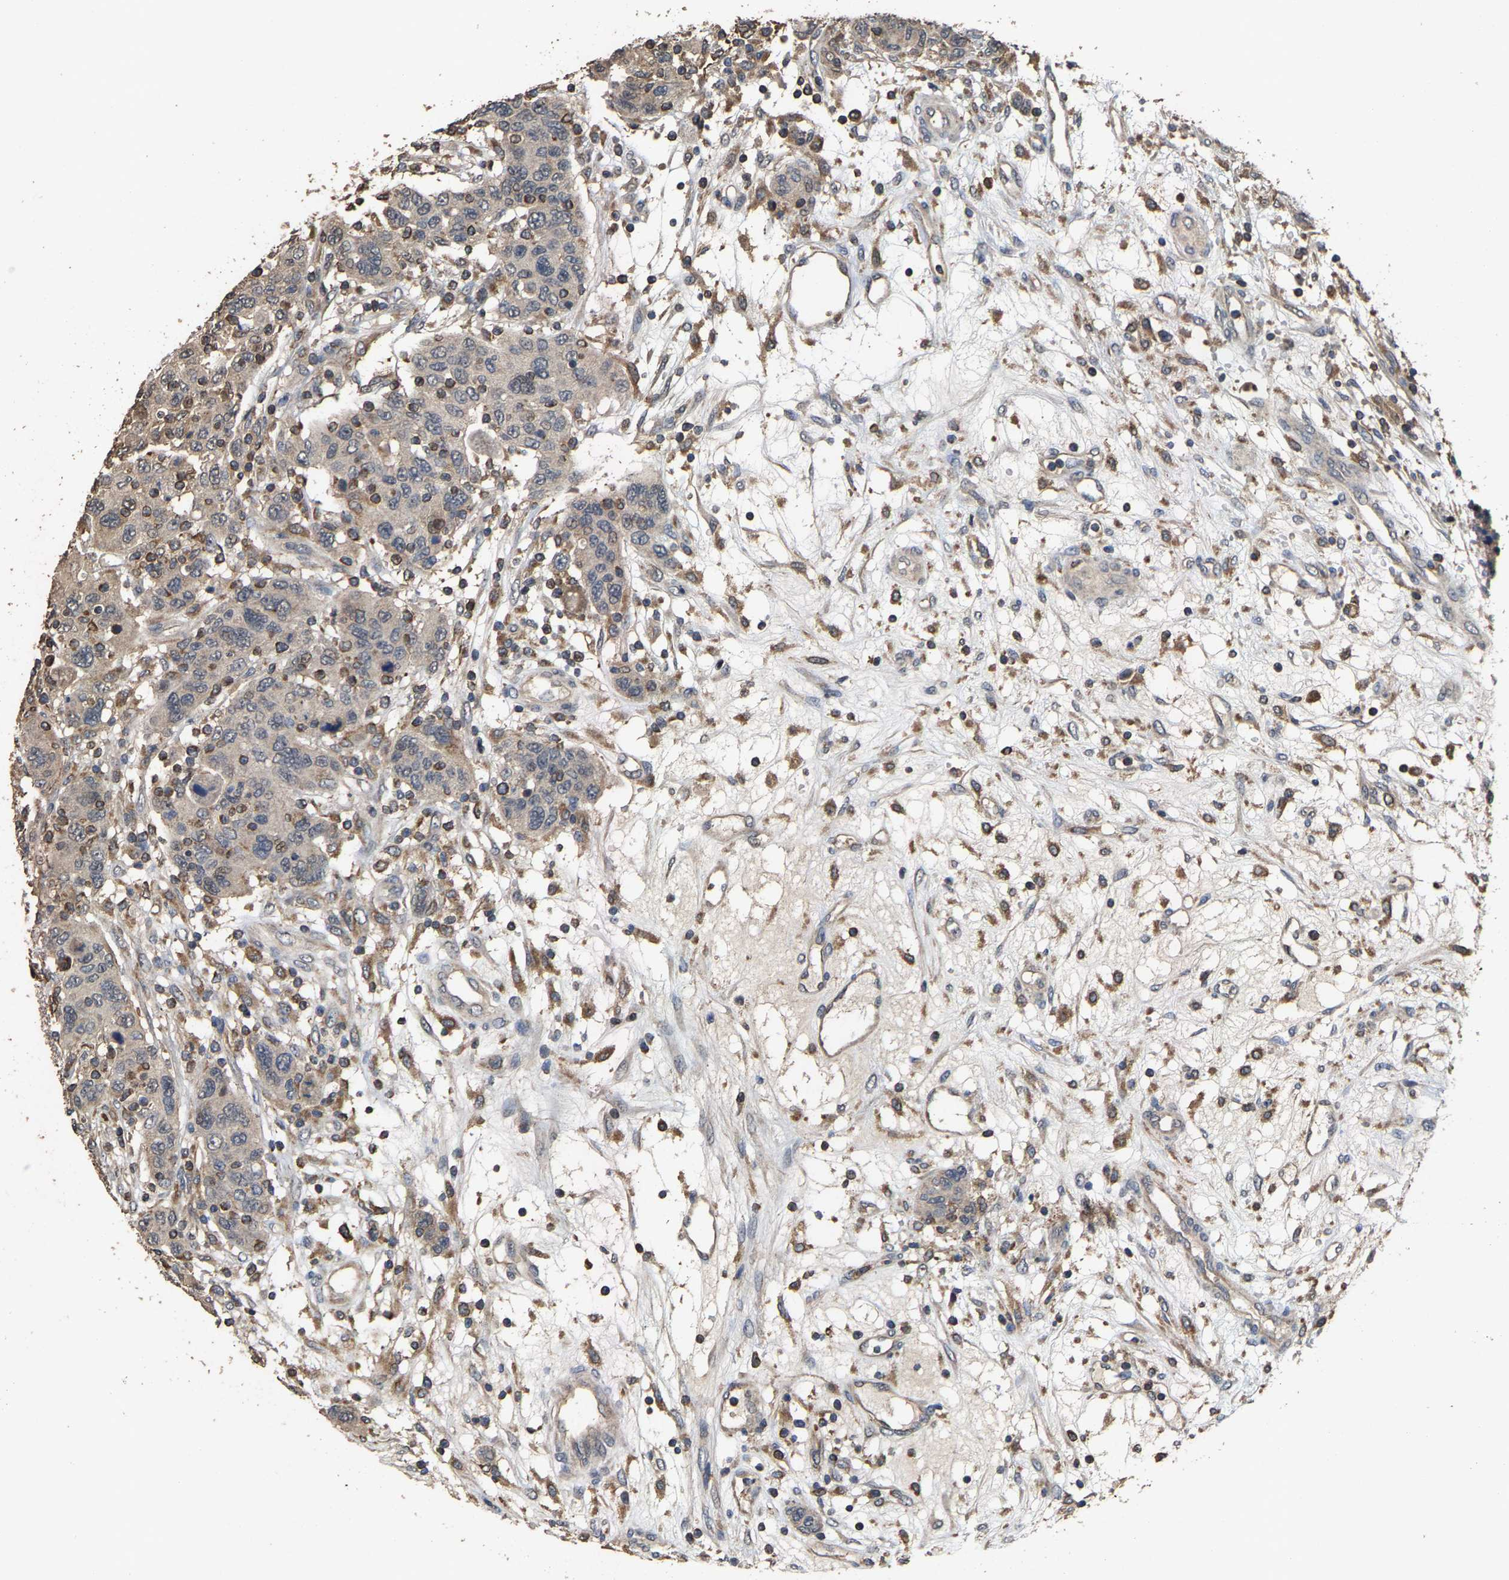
{"staining": {"intensity": "weak", "quantity": "<25%", "location": "cytoplasmic/membranous"}, "tissue": "breast cancer", "cell_type": "Tumor cells", "image_type": "cancer", "snomed": [{"axis": "morphology", "description": "Duct carcinoma"}, {"axis": "topography", "description": "Breast"}], "caption": "The histopathology image shows no staining of tumor cells in breast cancer (infiltrating ductal carcinoma).", "gene": "TDRKH", "patient": {"sex": "female", "age": 37}}